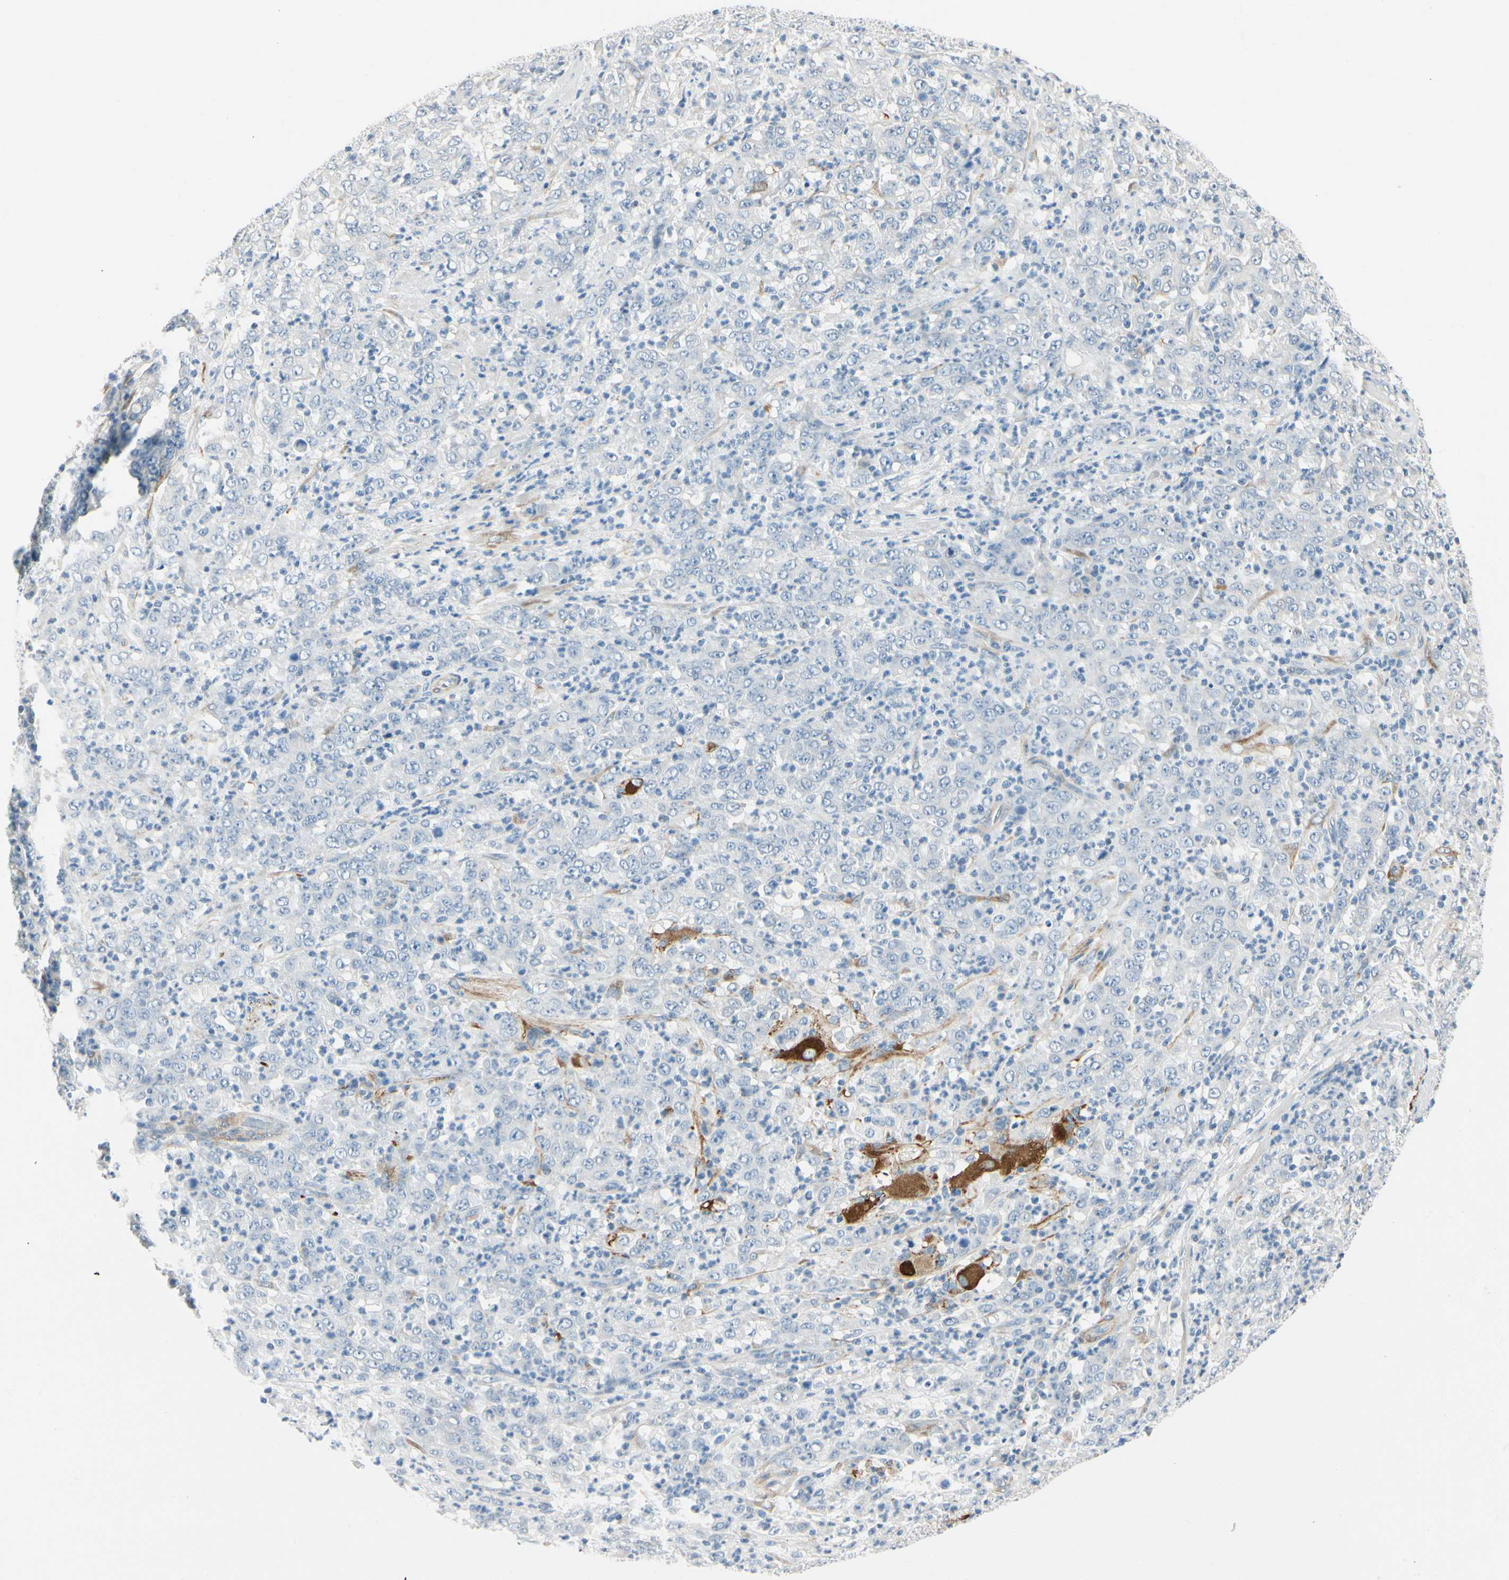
{"staining": {"intensity": "negative", "quantity": "none", "location": "none"}, "tissue": "stomach cancer", "cell_type": "Tumor cells", "image_type": "cancer", "snomed": [{"axis": "morphology", "description": "Adenocarcinoma, NOS"}, {"axis": "topography", "description": "Stomach, lower"}], "caption": "High power microscopy histopathology image of an immunohistochemistry (IHC) histopathology image of stomach cancer, revealing no significant positivity in tumor cells. The staining was performed using DAB (3,3'-diaminobenzidine) to visualize the protein expression in brown, while the nuclei were stained in blue with hematoxylin (Magnification: 20x).", "gene": "AMPH", "patient": {"sex": "female", "age": 71}}